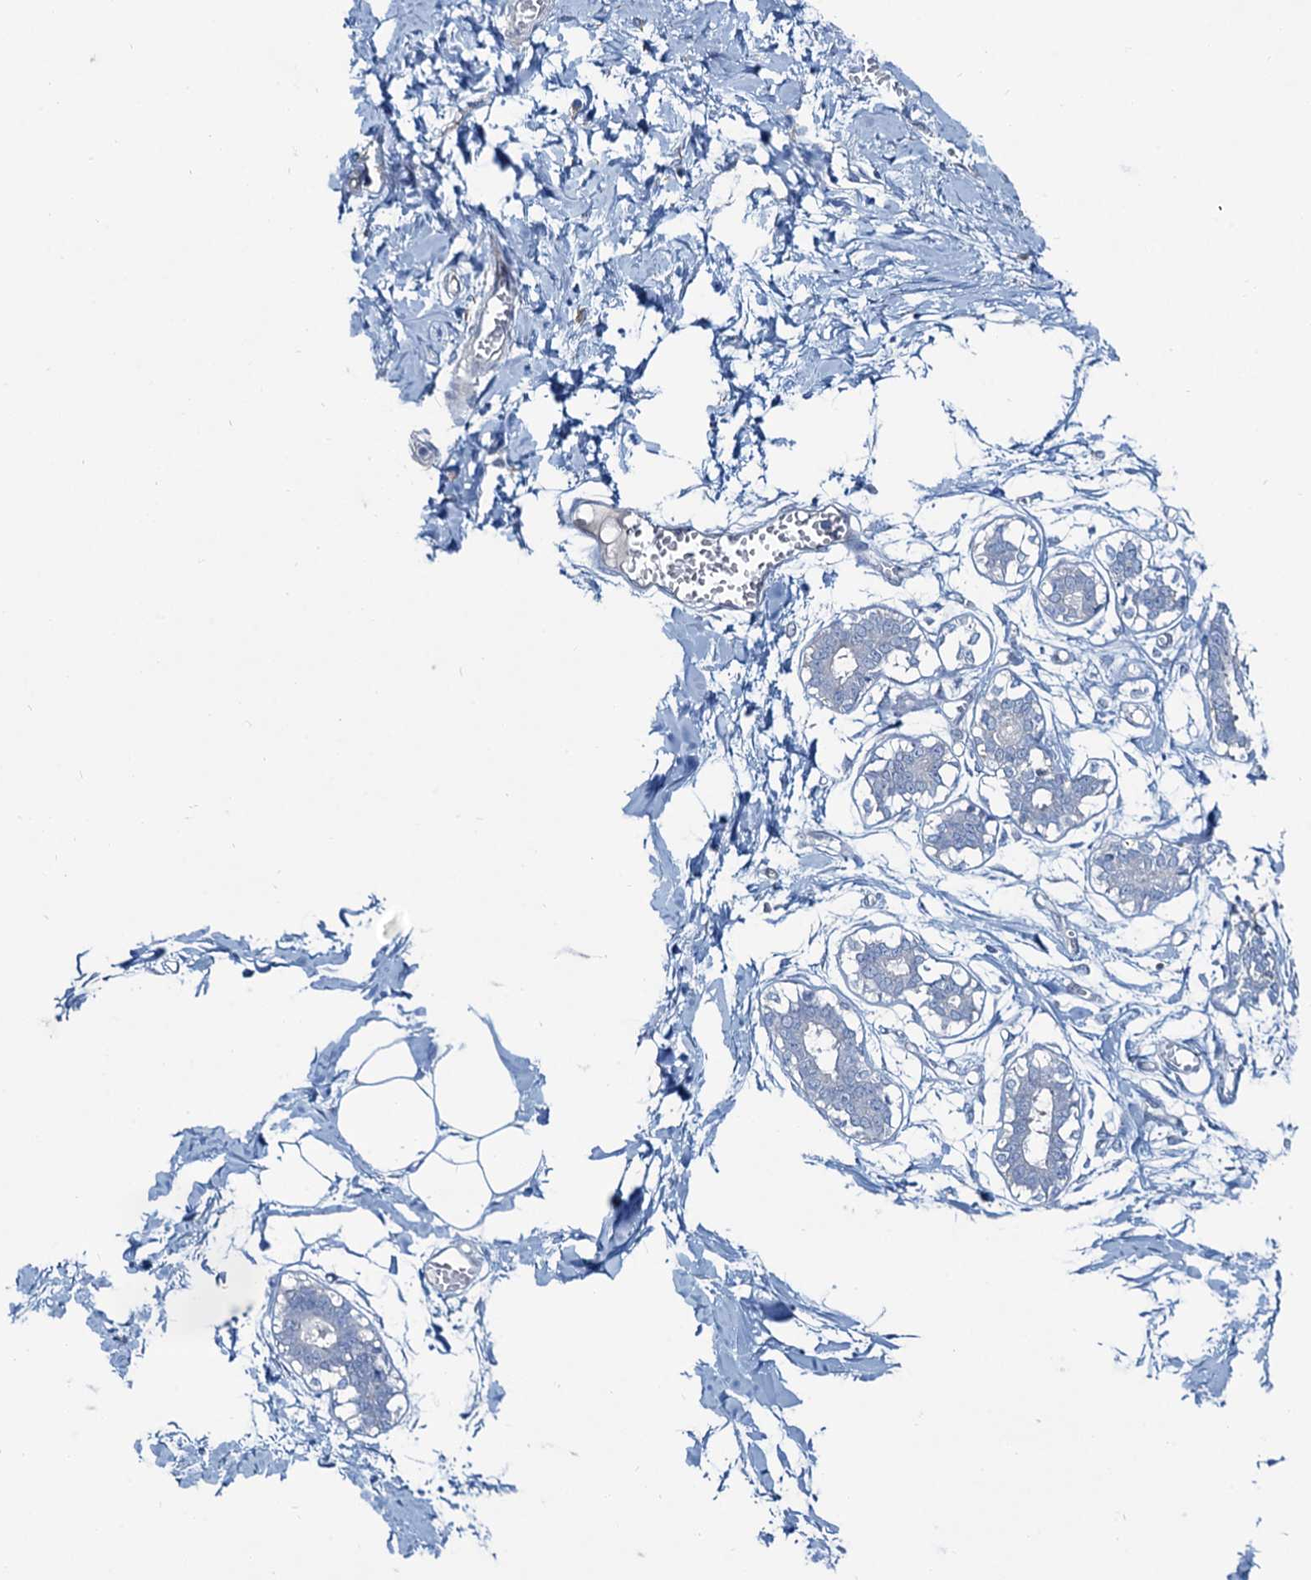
{"staining": {"intensity": "negative", "quantity": "none", "location": "none"}, "tissue": "breast", "cell_type": "Adipocytes", "image_type": "normal", "snomed": [{"axis": "morphology", "description": "Normal tissue, NOS"}, {"axis": "topography", "description": "Breast"}], "caption": "DAB immunohistochemical staining of normal human breast reveals no significant staining in adipocytes.", "gene": "ASTE1", "patient": {"sex": "female", "age": 27}}